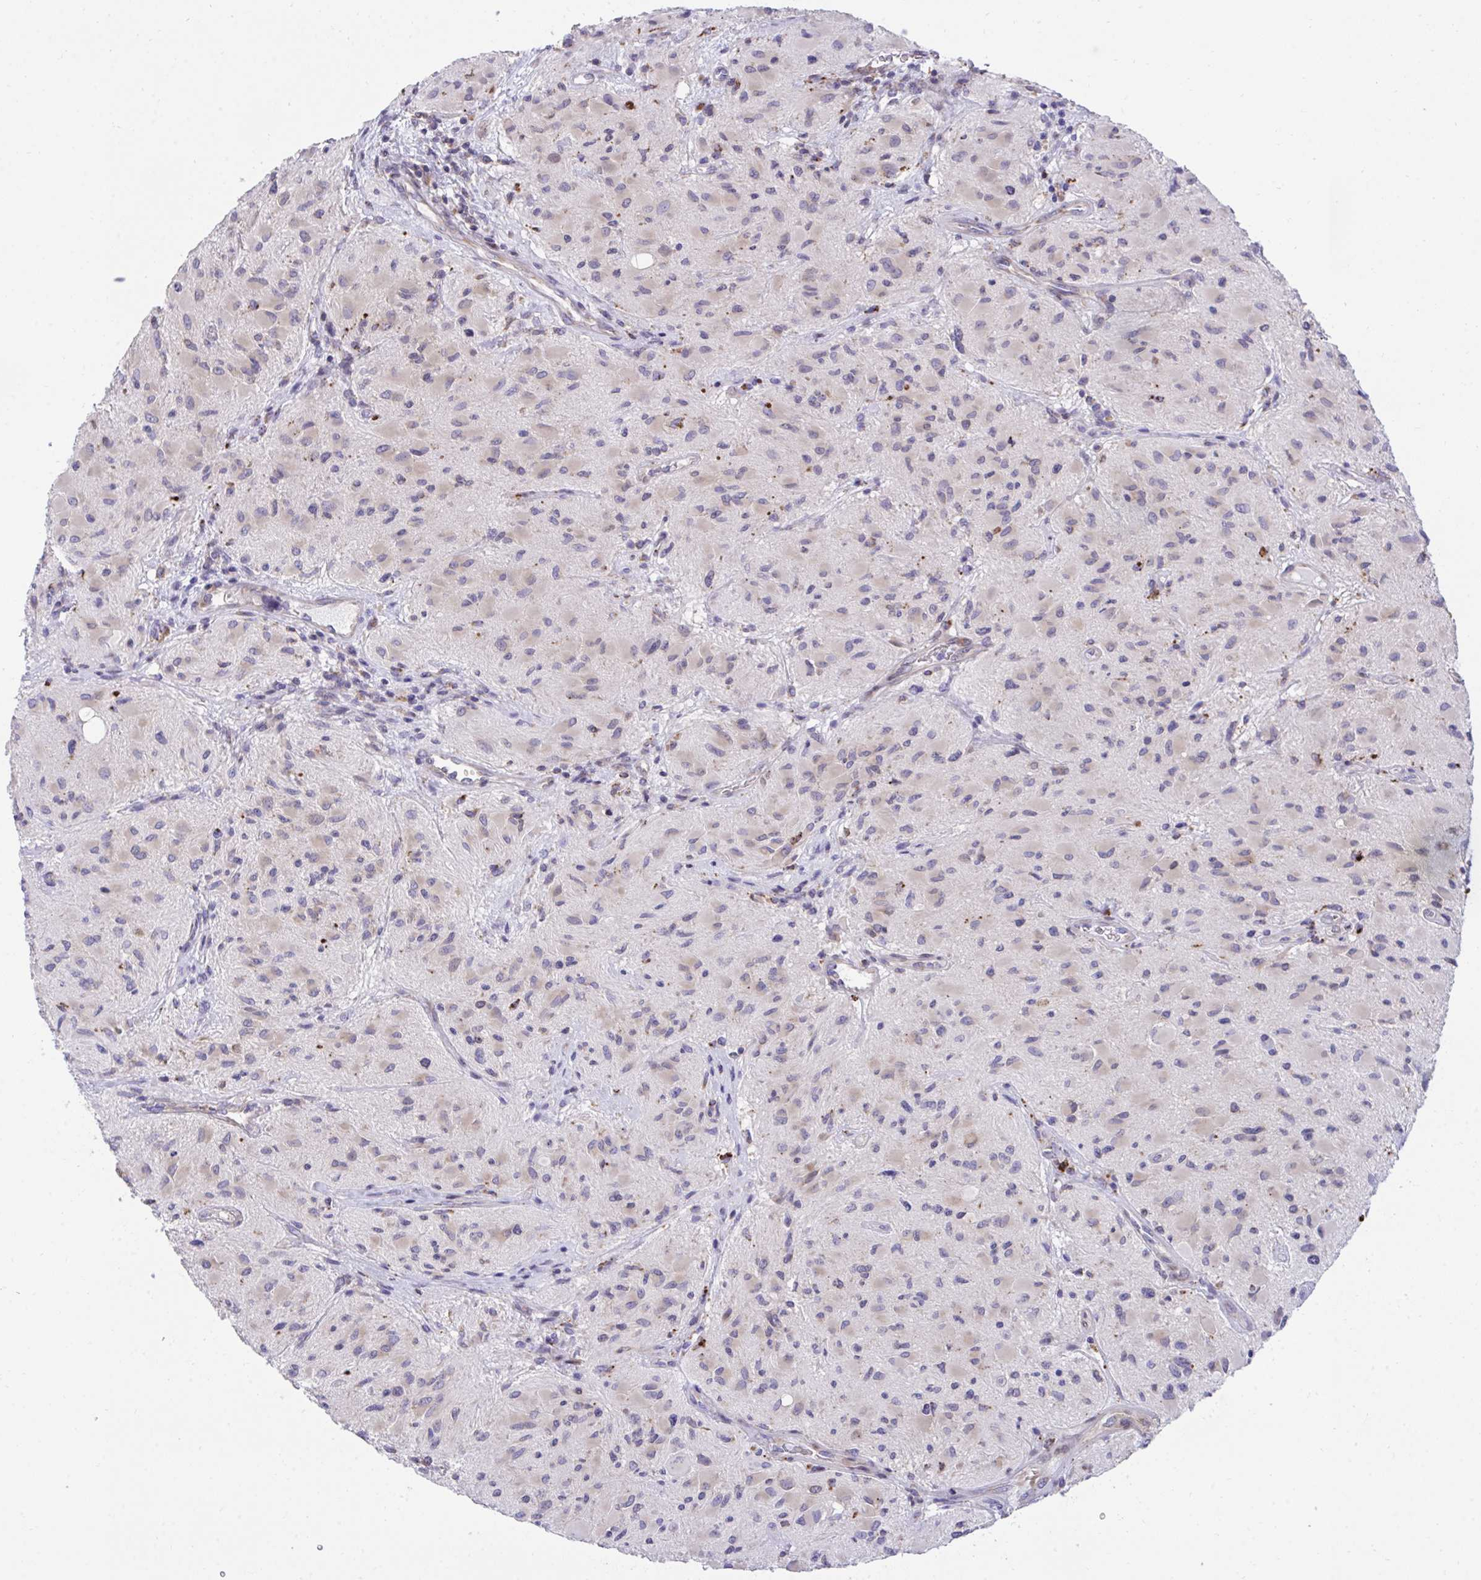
{"staining": {"intensity": "moderate", "quantity": "25%-75%", "location": "cytoplasmic/membranous"}, "tissue": "glioma", "cell_type": "Tumor cells", "image_type": "cancer", "snomed": [{"axis": "morphology", "description": "Glioma, malignant, High grade"}, {"axis": "topography", "description": "Brain"}], "caption": "A medium amount of moderate cytoplasmic/membranous positivity is appreciated in approximately 25%-75% of tumor cells in malignant glioma (high-grade) tissue.", "gene": "RPS15", "patient": {"sex": "female", "age": 65}}